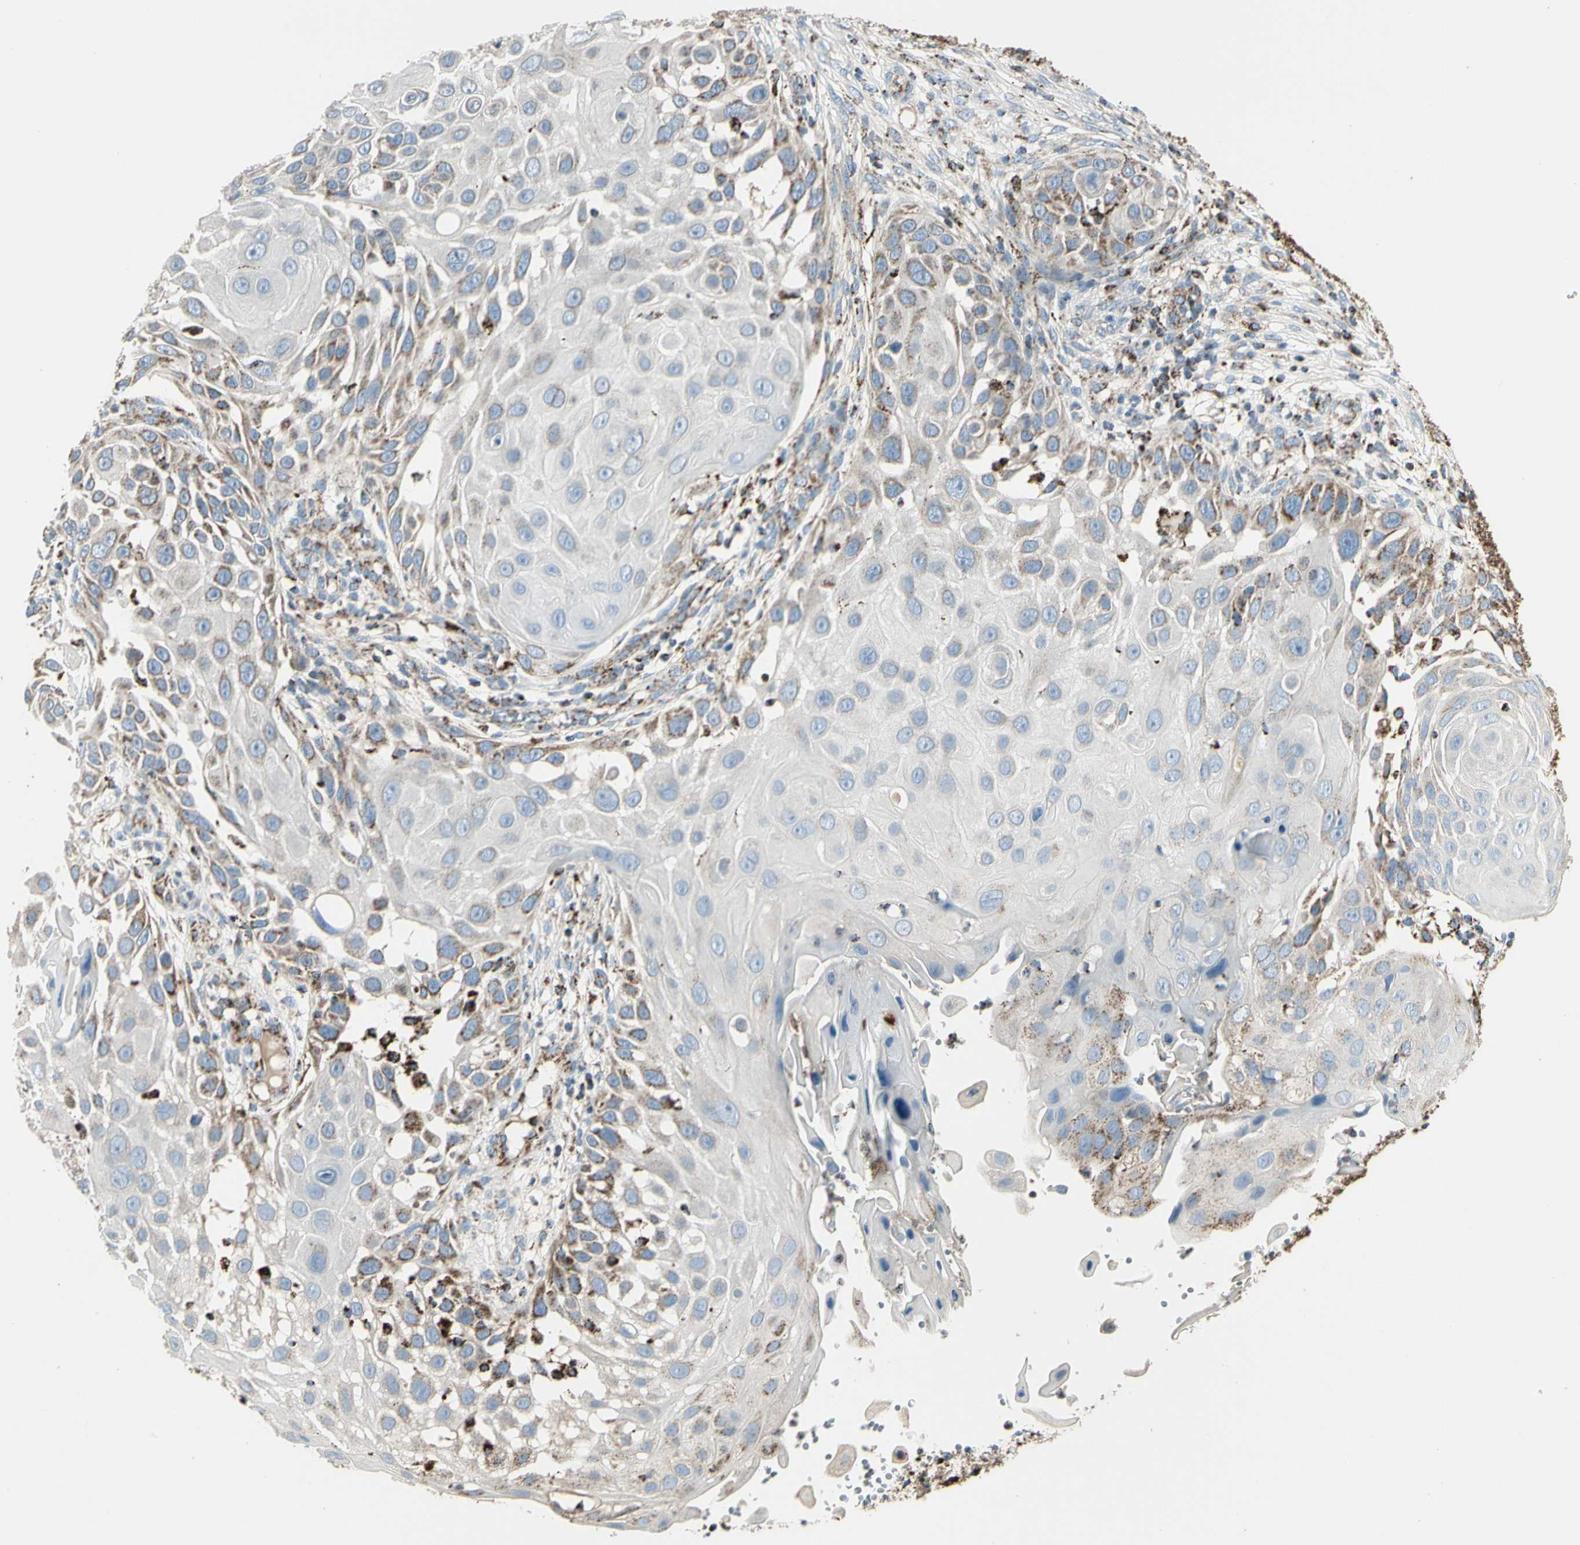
{"staining": {"intensity": "weak", "quantity": "<25%", "location": "cytoplasmic/membranous"}, "tissue": "skin cancer", "cell_type": "Tumor cells", "image_type": "cancer", "snomed": [{"axis": "morphology", "description": "Squamous cell carcinoma, NOS"}, {"axis": "topography", "description": "Skin"}], "caption": "A high-resolution micrograph shows immunohistochemistry (IHC) staining of skin cancer (squamous cell carcinoma), which shows no significant staining in tumor cells.", "gene": "ME2", "patient": {"sex": "female", "age": 44}}